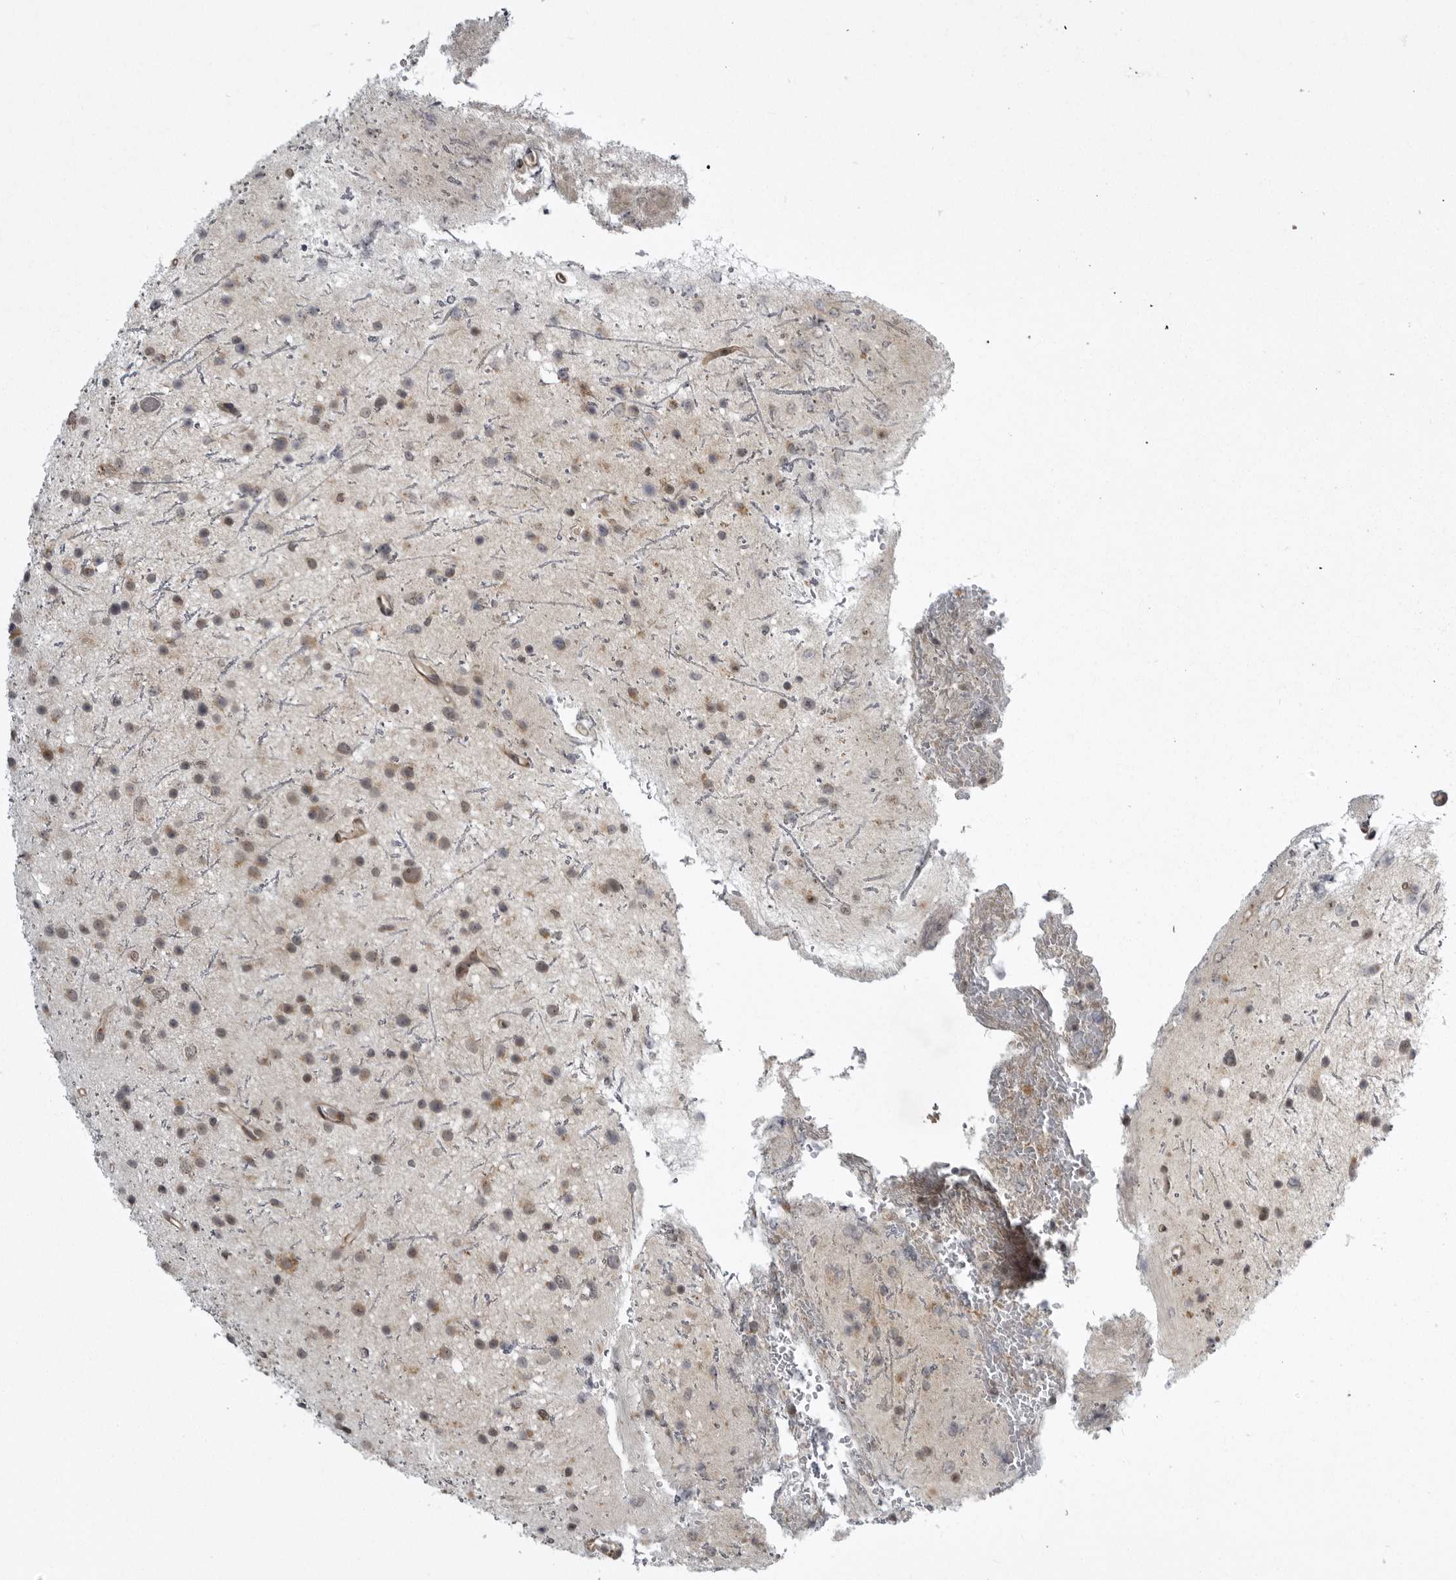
{"staining": {"intensity": "weak", "quantity": ">75%", "location": "cytoplasmic/membranous,nuclear"}, "tissue": "glioma", "cell_type": "Tumor cells", "image_type": "cancer", "snomed": [{"axis": "morphology", "description": "Glioma, malignant, Low grade"}, {"axis": "topography", "description": "Cerebral cortex"}], "caption": "The image demonstrates a brown stain indicating the presence of a protein in the cytoplasmic/membranous and nuclear of tumor cells in malignant glioma (low-grade).", "gene": "SNX16", "patient": {"sex": "female", "age": 39}}